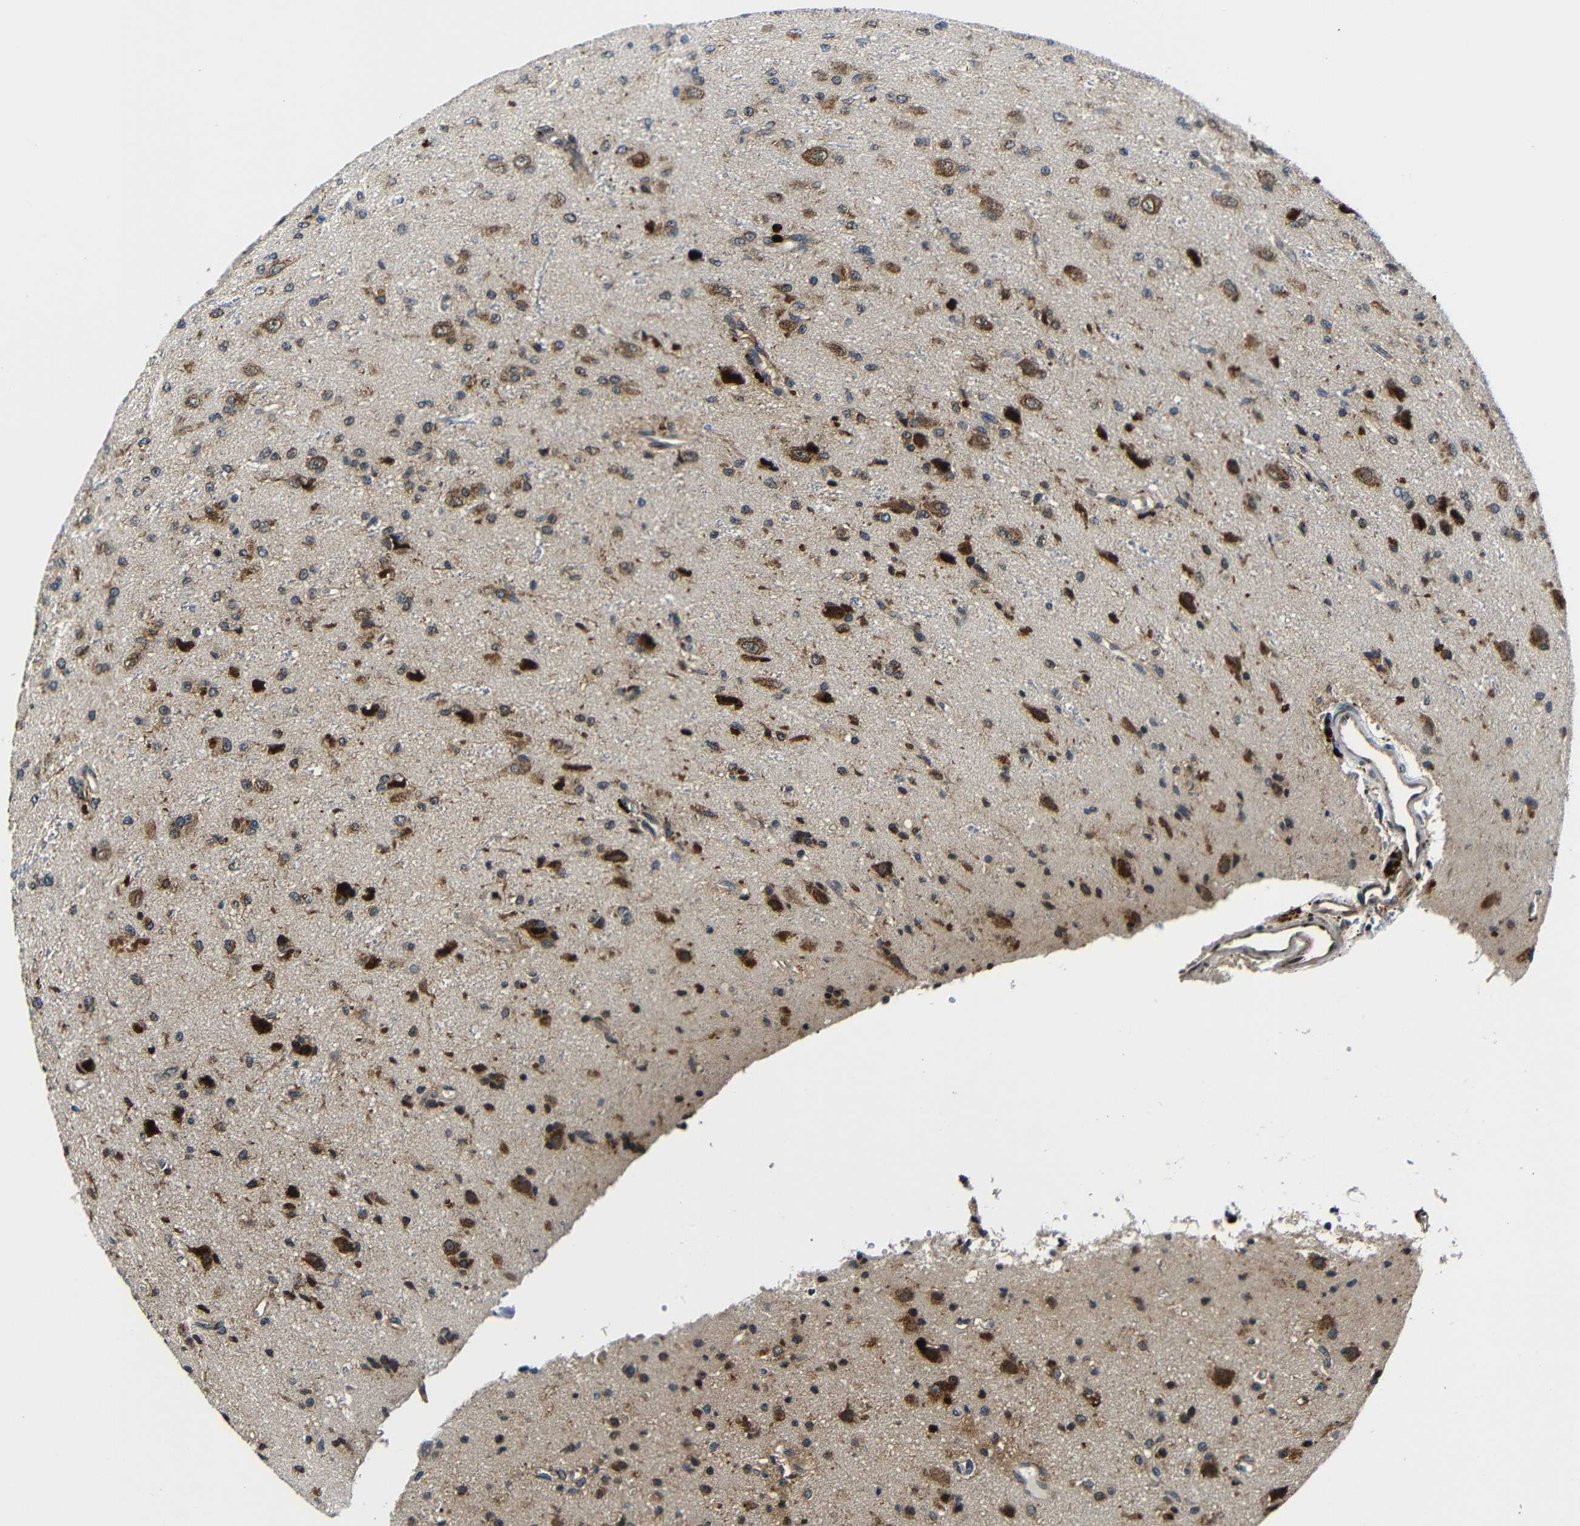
{"staining": {"intensity": "moderate", "quantity": ">75%", "location": "cytoplasmic/membranous"}, "tissue": "glioma", "cell_type": "Tumor cells", "image_type": "cancer", "snomed": [{"axis": "morphology", "description": "Glioma, malignant, High grade"}, {"axis": "topography", "description": "pancreas cauda"}], "caption": "This is an image of immunohistochemistry staining of glioma, which shows moderate positivity in the cytoplasmic/membranous of tumor cells.", "gene": "ABCE1", "patient": {"sex": "male", "age": 60}}